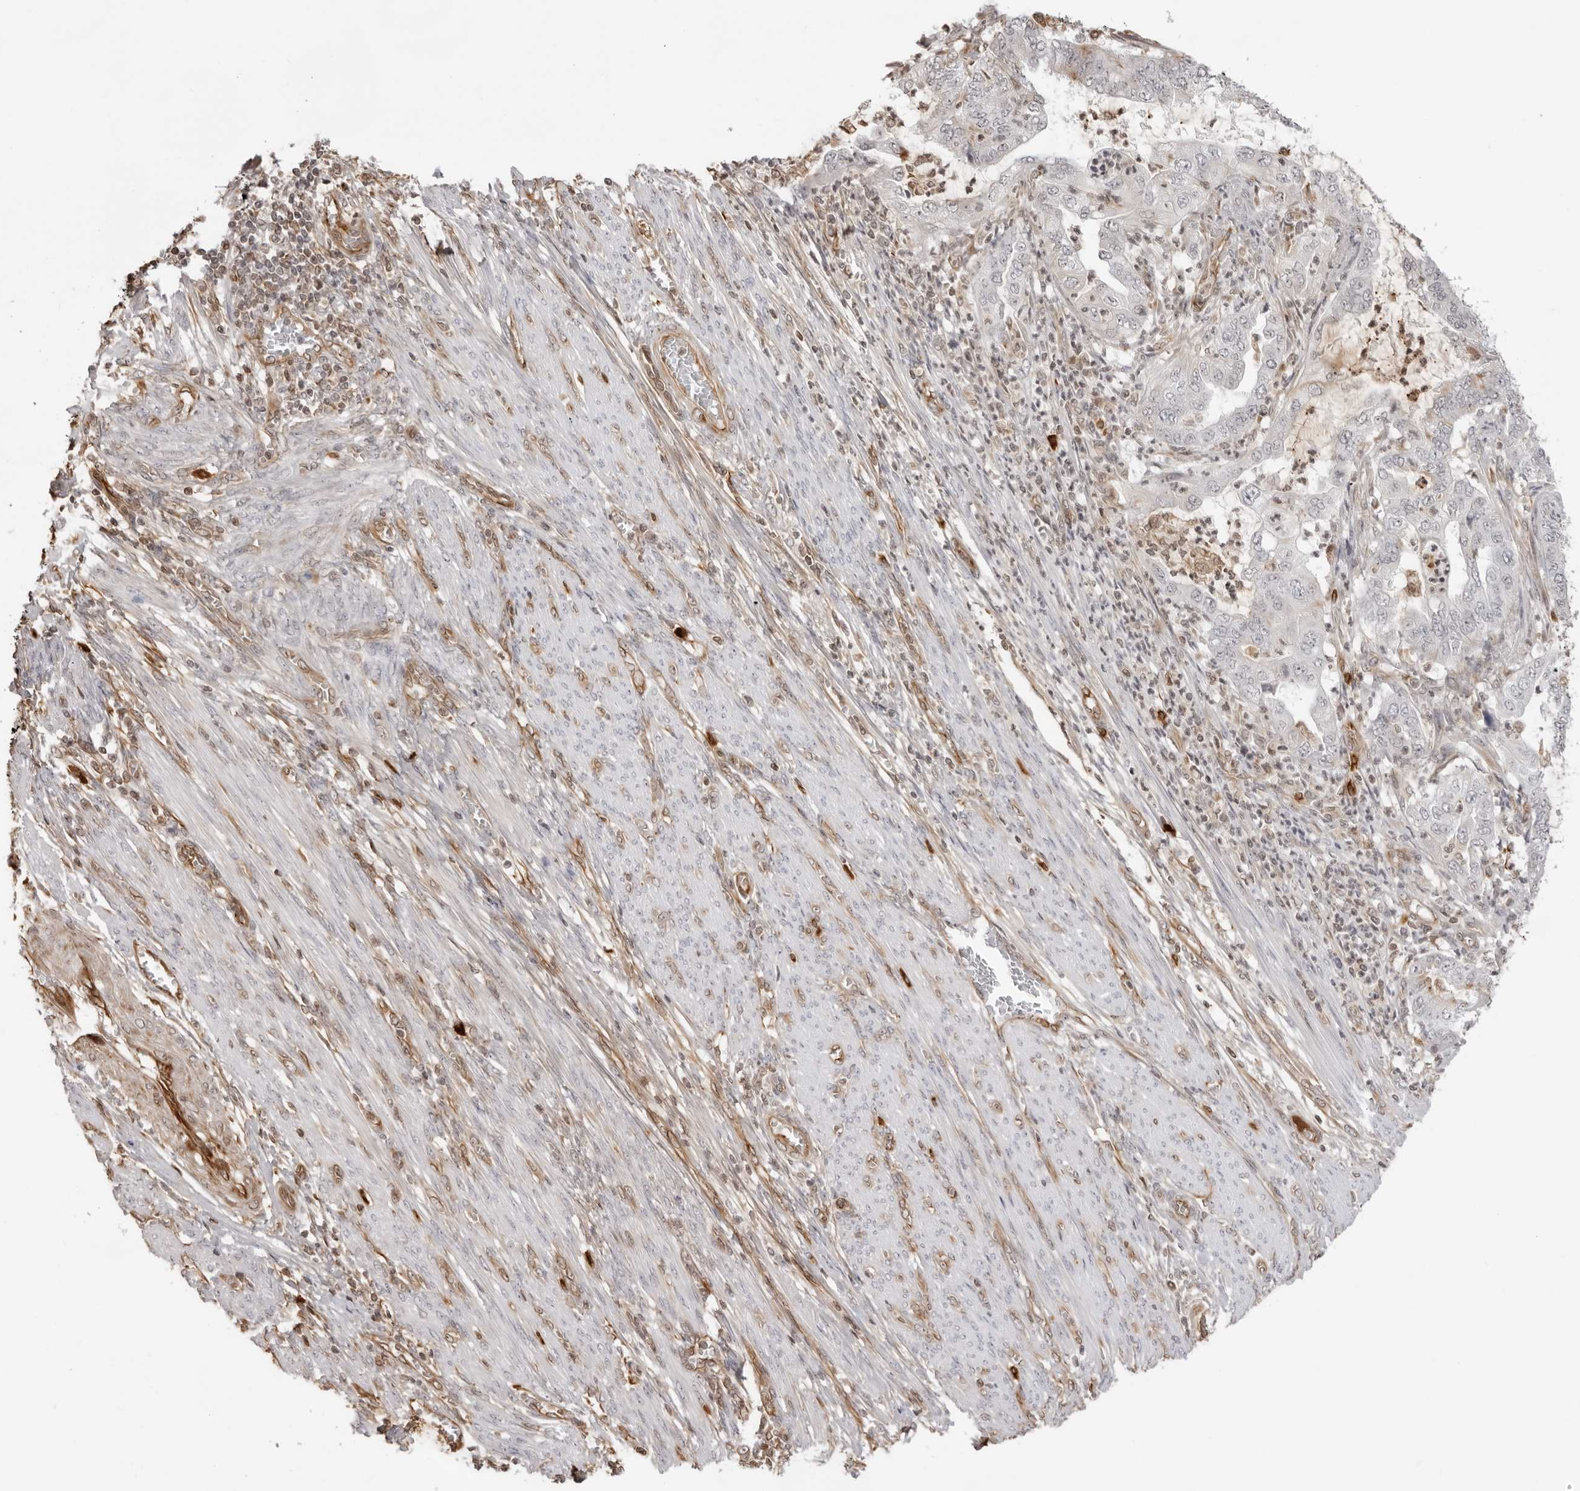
{"staining": {"intensity": "negative", "quantity": "none", "location": "none"}, "tissue": "endometrial cancer", "cell_type": "Tumor cells", "image_type": "cancer", "snomed": [{"axis": "morphology", "description": "Adenocarcinoma, NOS"}, {"axis": "topography", "description": "Endometrium"}], "caption": "Immunohistochemistry (IHC) of adenocarcinoma (endometrial) shows no expression in tumor cells.", "gene": "DYNLT5", "patient": {"sex": "female", "age": 51}}